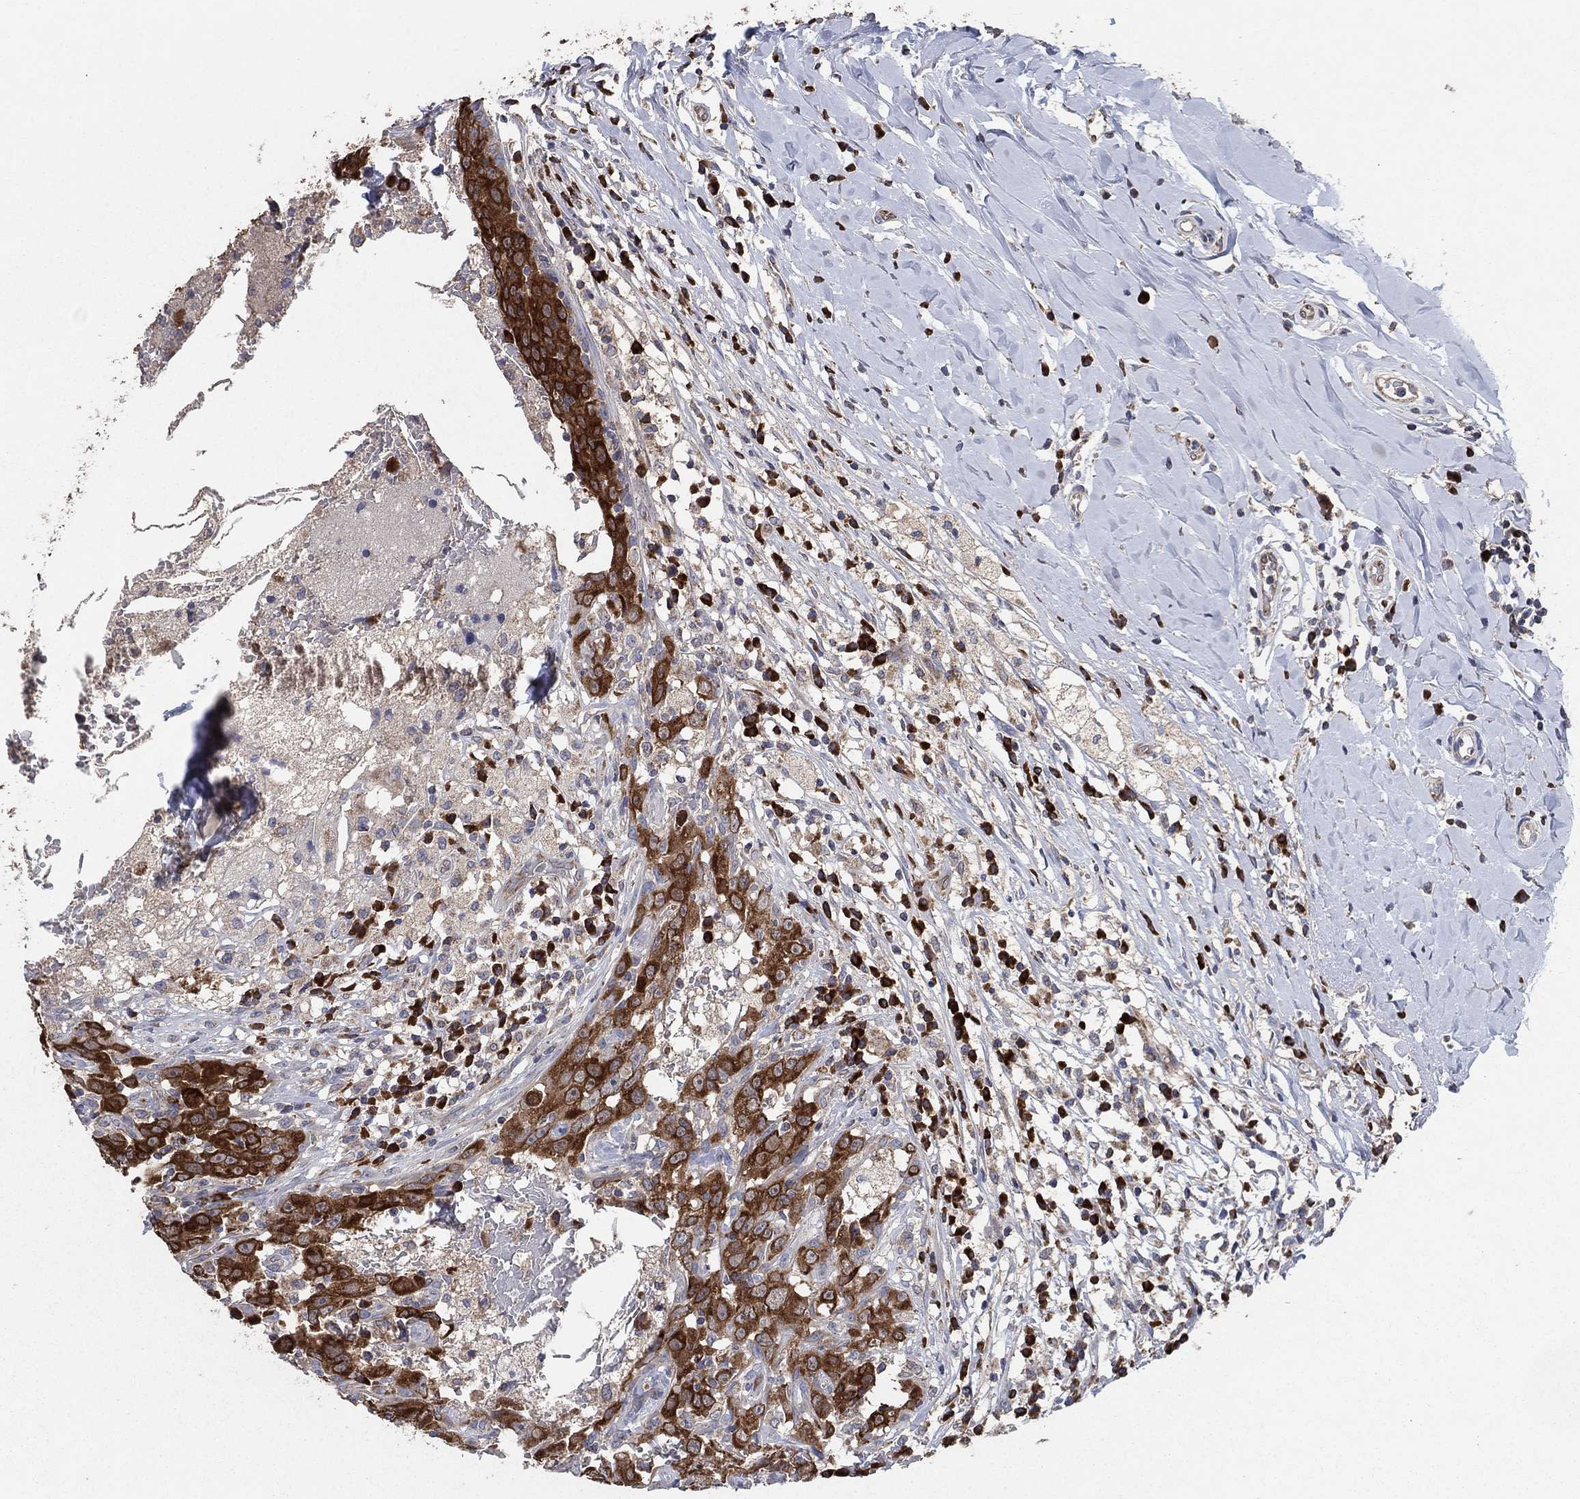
{"staining": {"intensity": "strong", "quantity": ">75%", "location": "cytoplasmic/membranous"}, "tissue": "breast cancer", "cell_type": "Tumor cells", "image_type": "cancer", "snomed": [{"axis": "morphology", "description": "Duct carcinoma"}, {"axis": "topography", "description": "Breast"}], "caption": "Immunohistochemistry of human breast cancer displays high levels of strong cytoplasmic/membranous expression in approximately >75% of tumor cells.", "gene": "HID1", "patient": {"sex": "female", "age": 27}}